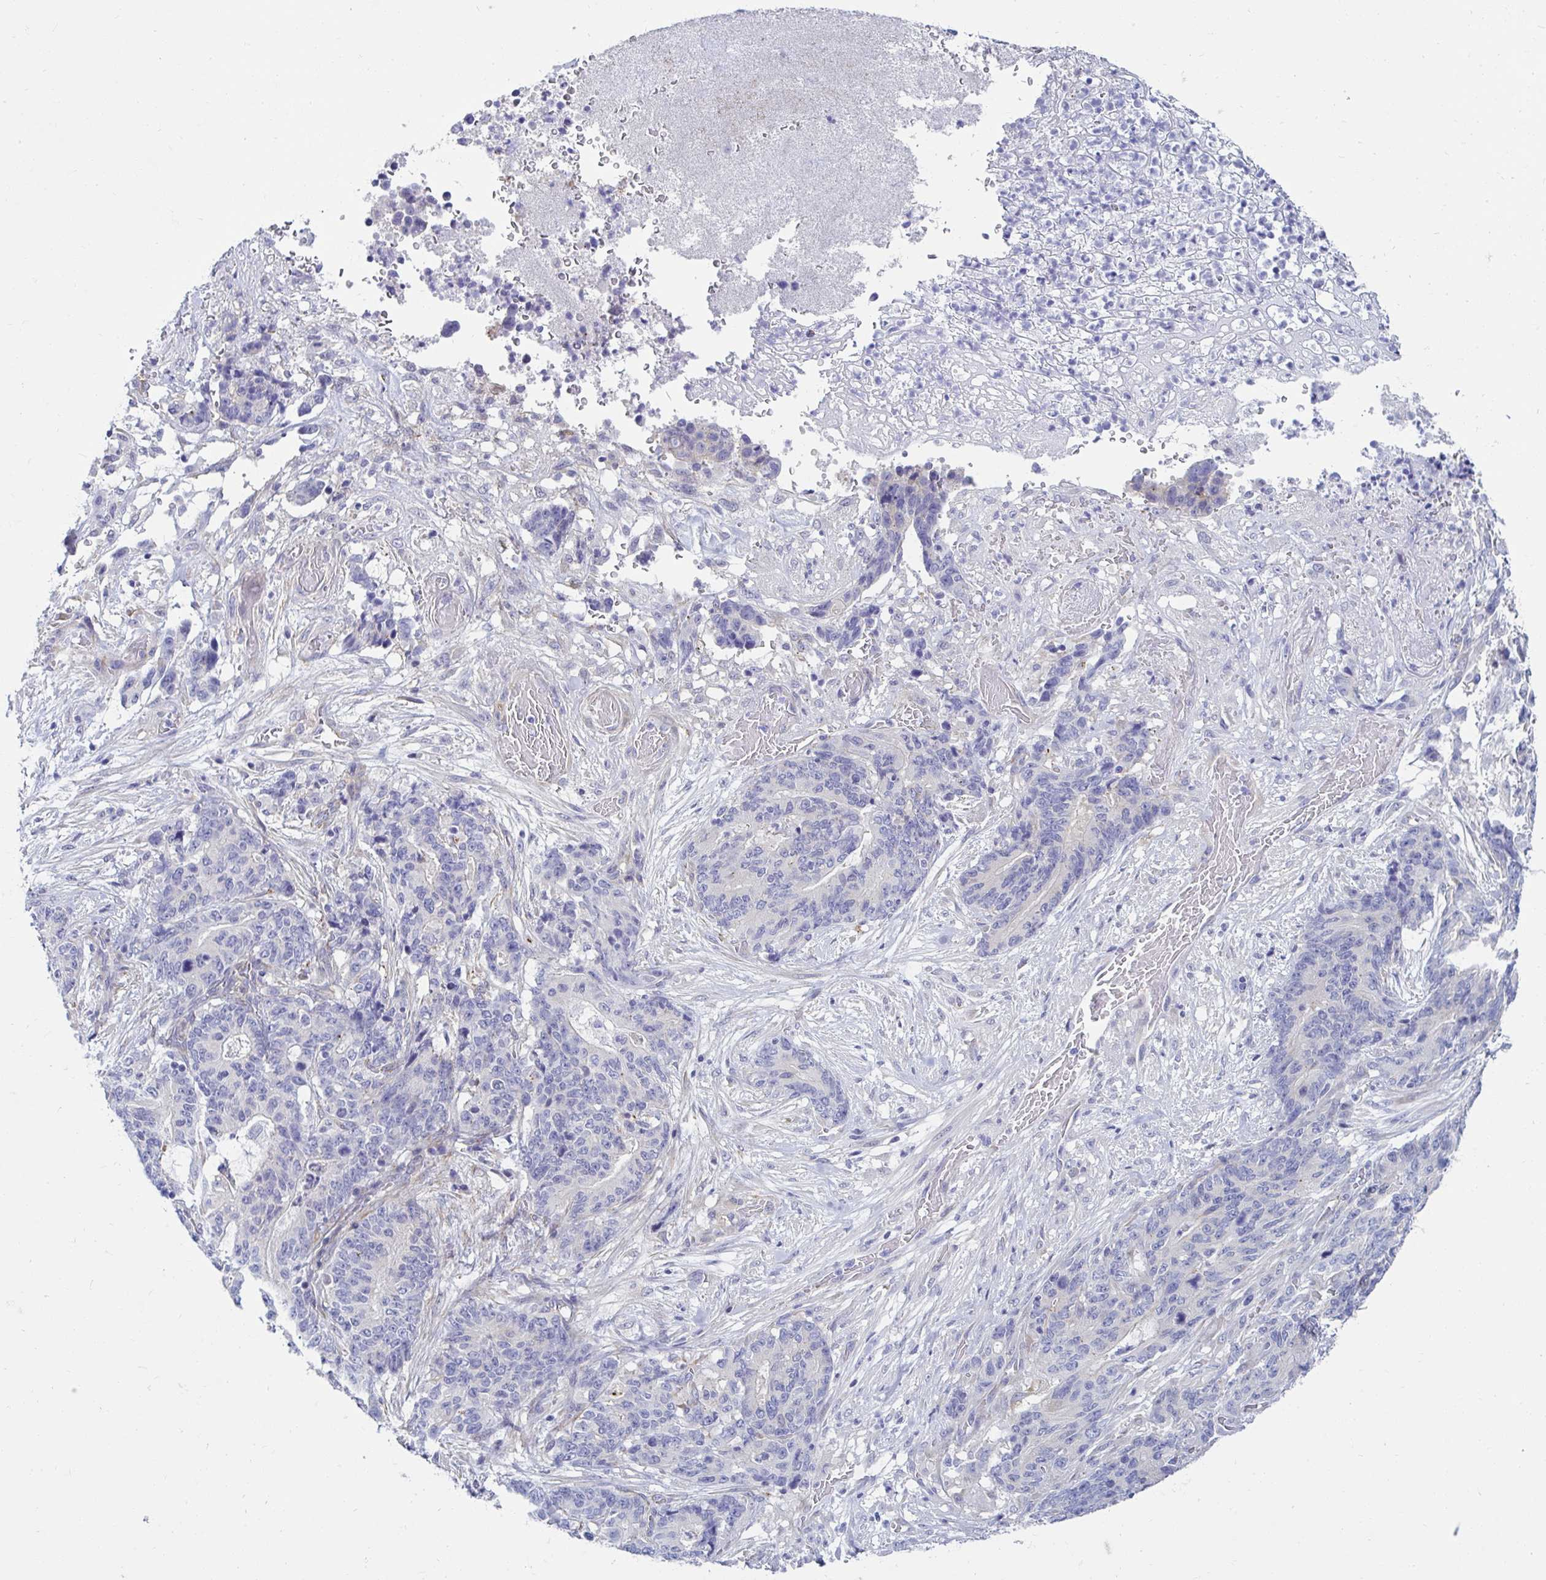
{"staining": {"intensity": "negative", "quantity": "none", "location": "none"}, "tissue": "stomach cancer", "cell_type": "Tumor cells", "image_type": "cancer", "snomed": [{"axis": "morphology", "description": "Normal tissue, NOS"}, {"axis": "morphology", "description": "Adenocarcinoma, NOS"}, {"axis": "topography", "description": "Stomach"}], "caption": "IHC histopathology image of human stomach adenocarcinoma stained for a protein (brown), which shows no positivity in tumor cells.", "gene": "ANKRD62", "patient": {"sex": "female", "age": 64}}